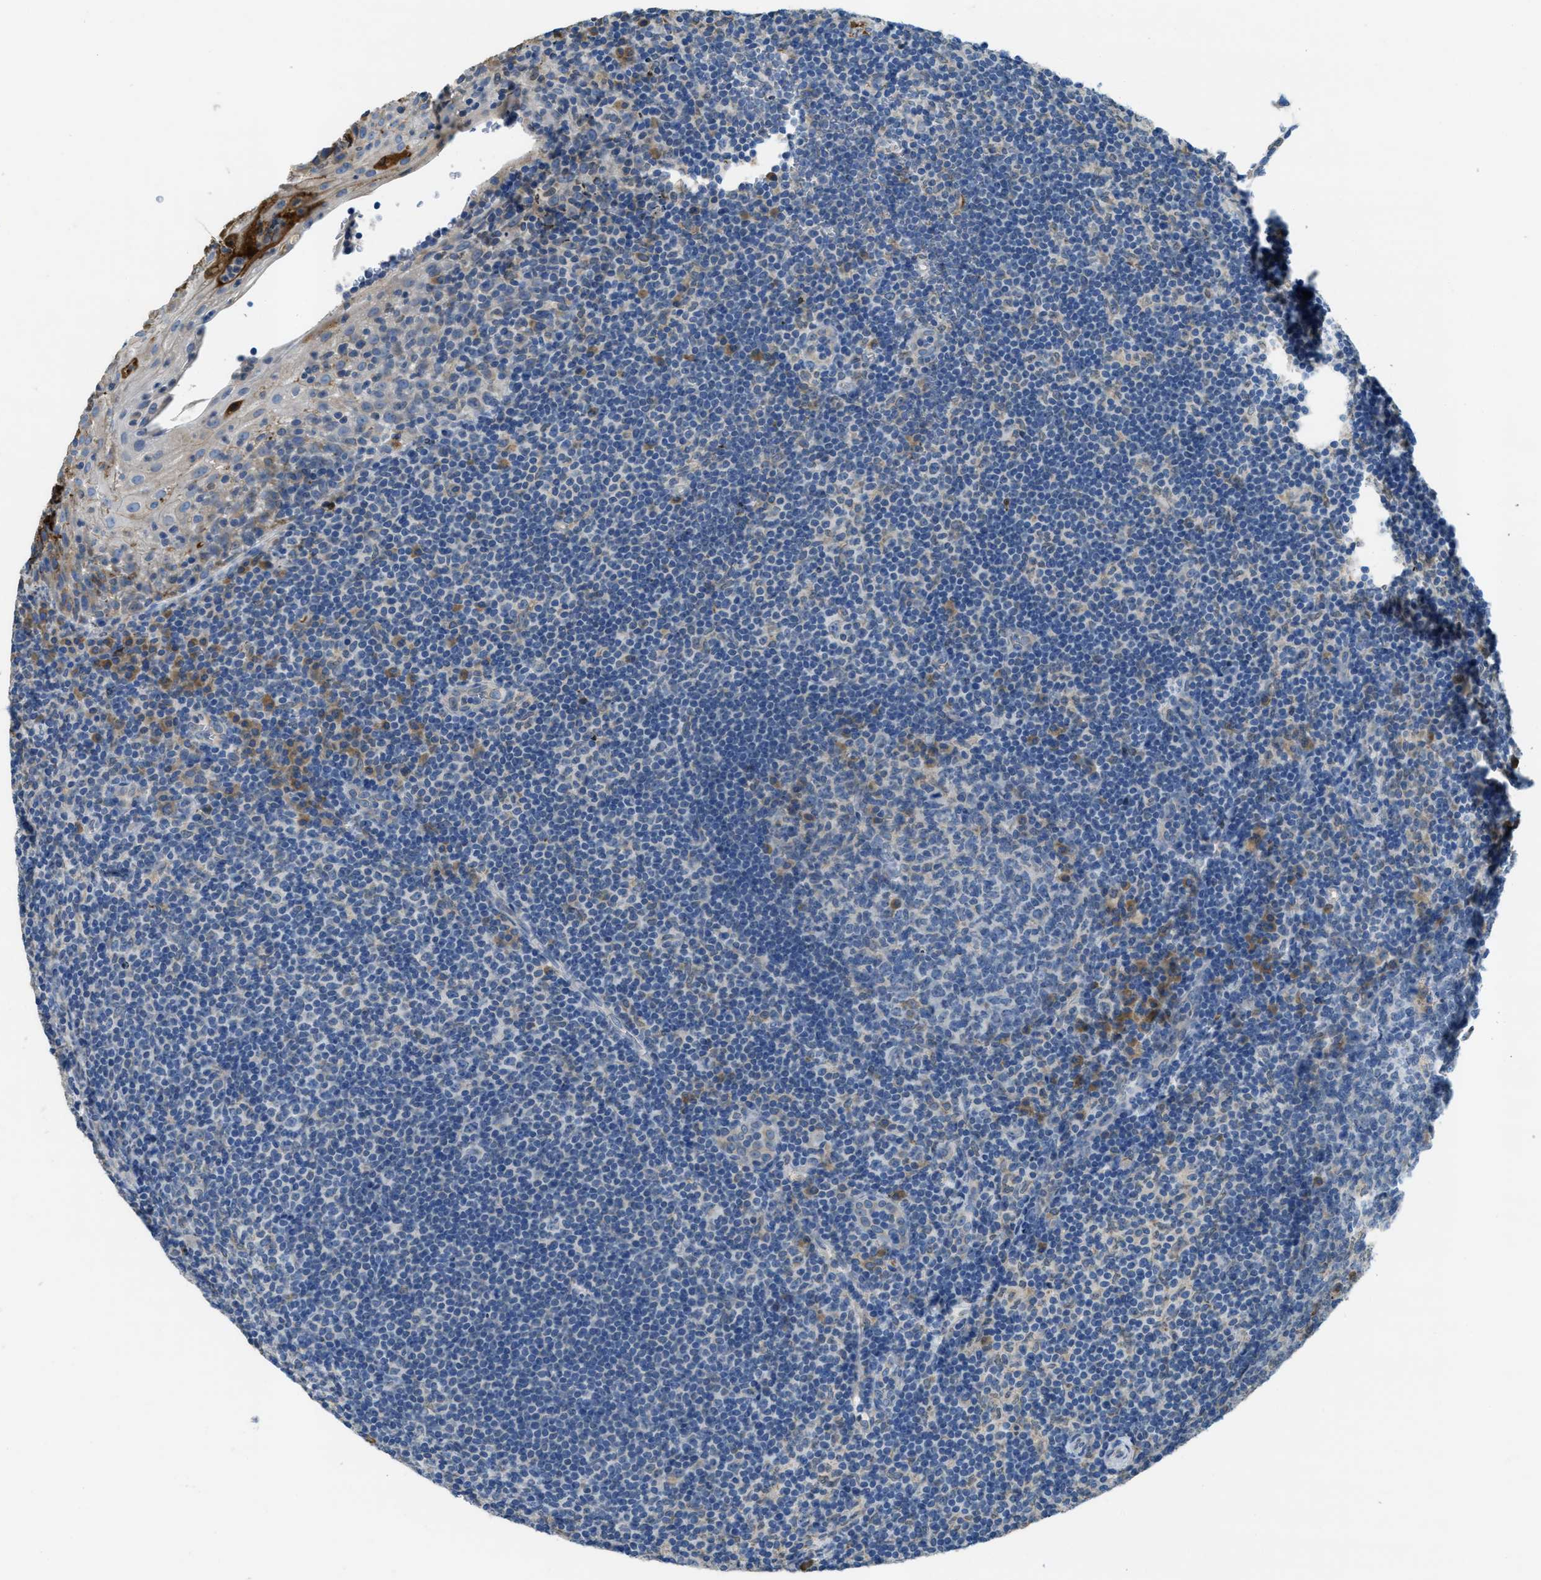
{"staining": {"intensity": "moderate", "quantity": "<25%", "location": "cytoplasmic/membranous"}, "tissue": "tonsil", "cell_type": "Germinal center cells", "image_type": "normal", "snomed": [{"axis": "morphology", "description": "Normal tissue, NOS"}, {"axis": "topography", "description": "Tonsil"}], "caption": "Germinal center cells demonstrate low levels of moderate cytoplasmic/membranous staining in about <25% of cells in normal human tonsil.", "gene": "MPDU1", "patient": {"sex": "male", "age": 37}}